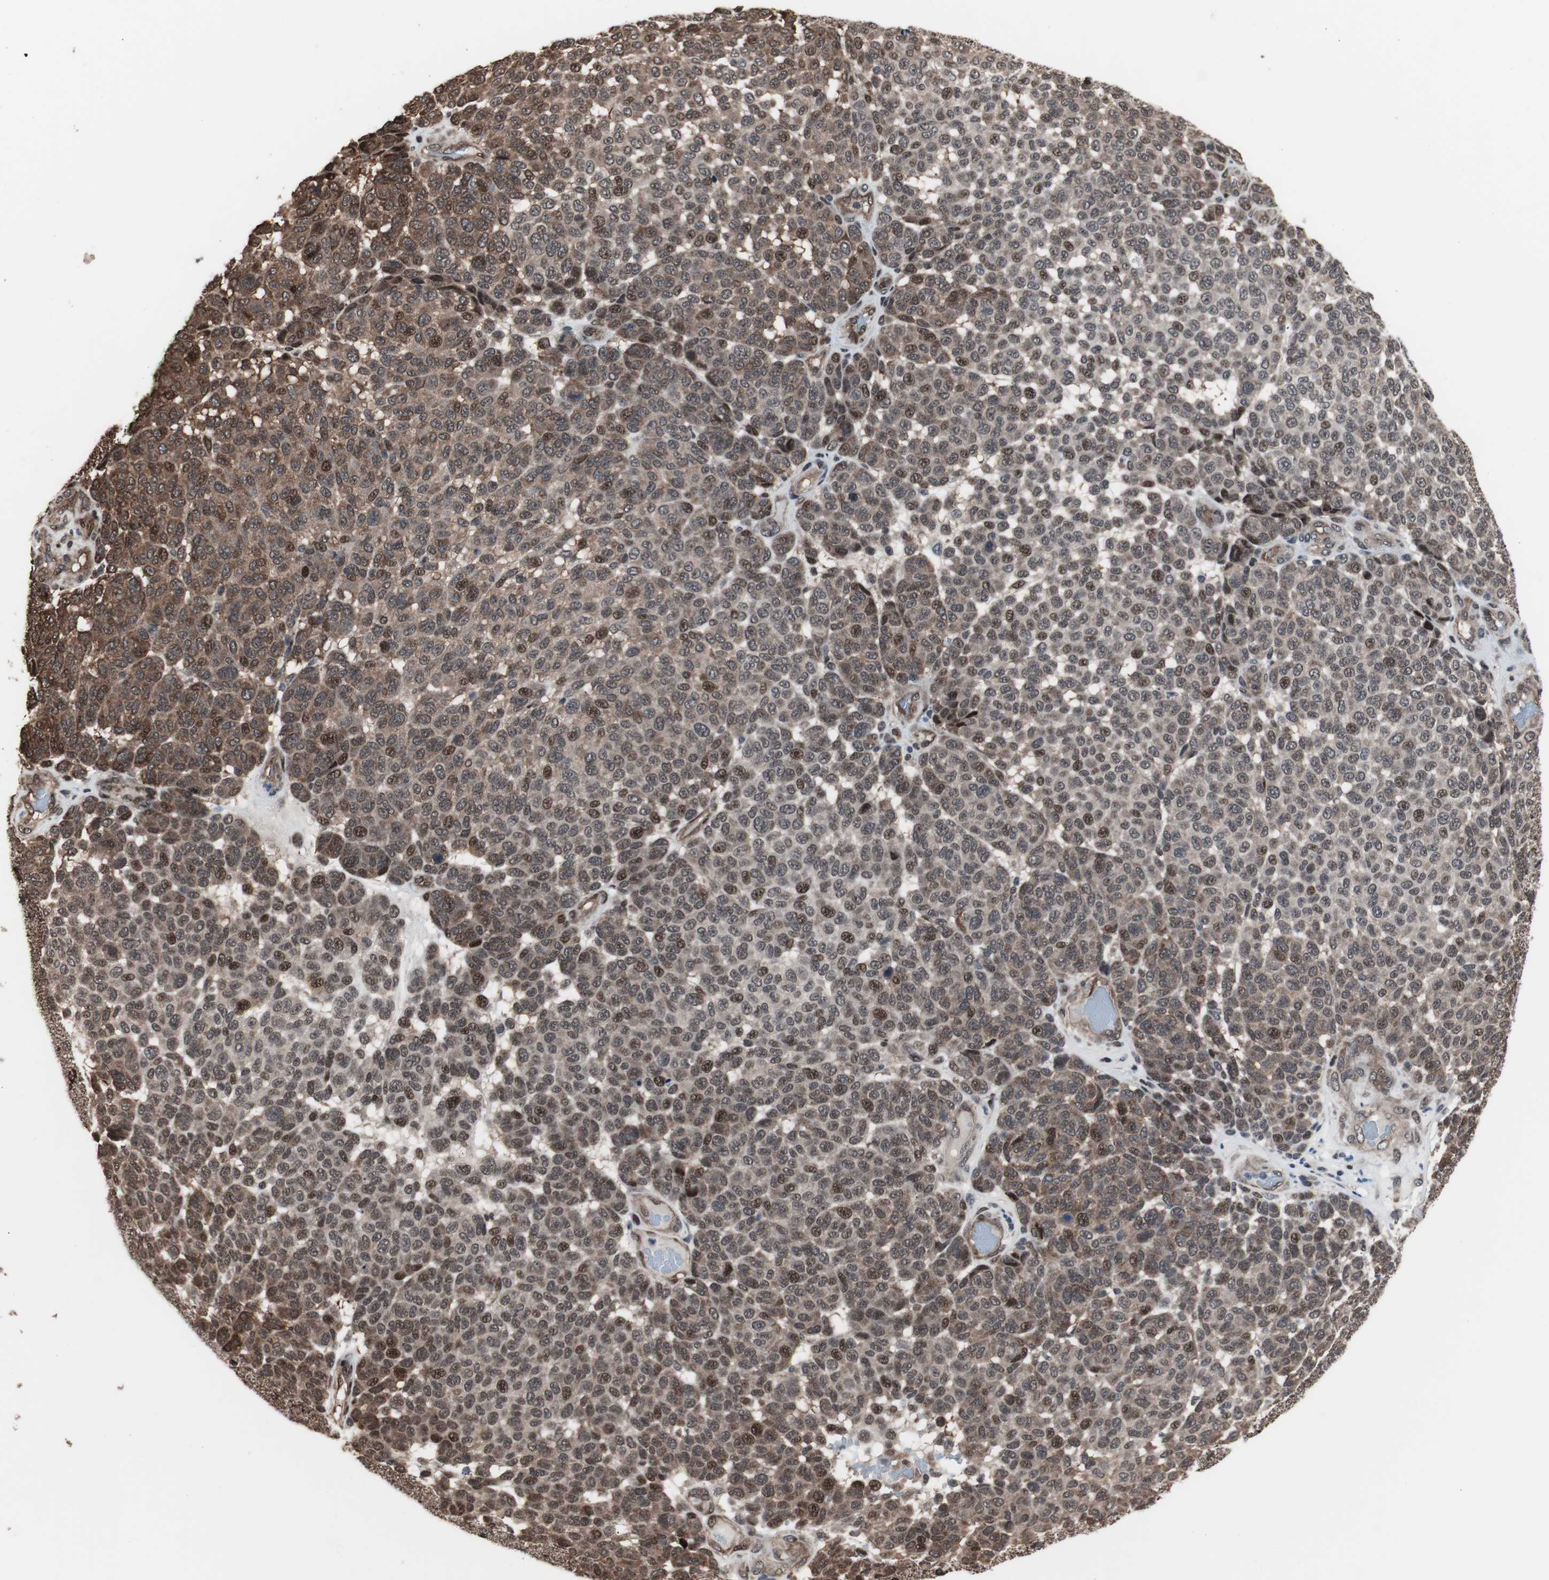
{"staining": {"intensity": "moderate", "quantity": "25%-75%", "location": "cytoplasmic/membranous,nuclear"}, "tissue": "melanoma", "cell_type": "Tumor cells", "image_type": "cancer", "snomed": [{"axis": "morphology", "description": "Malignant melanoma, NOS"}, {"axis": "topography", "description": "Skin"}], "caption": "Immunohistochemistry (IHC) (DAB (3,3'-diaminobenzidine)) staining of human malignant melanoma displays moderate cytoplasmic/membranous and nuclear protein positivity in approximately 25%-75% of tumor cells.", "gene": "POGZ", "patient": {"sex": "male", "age": 59}}